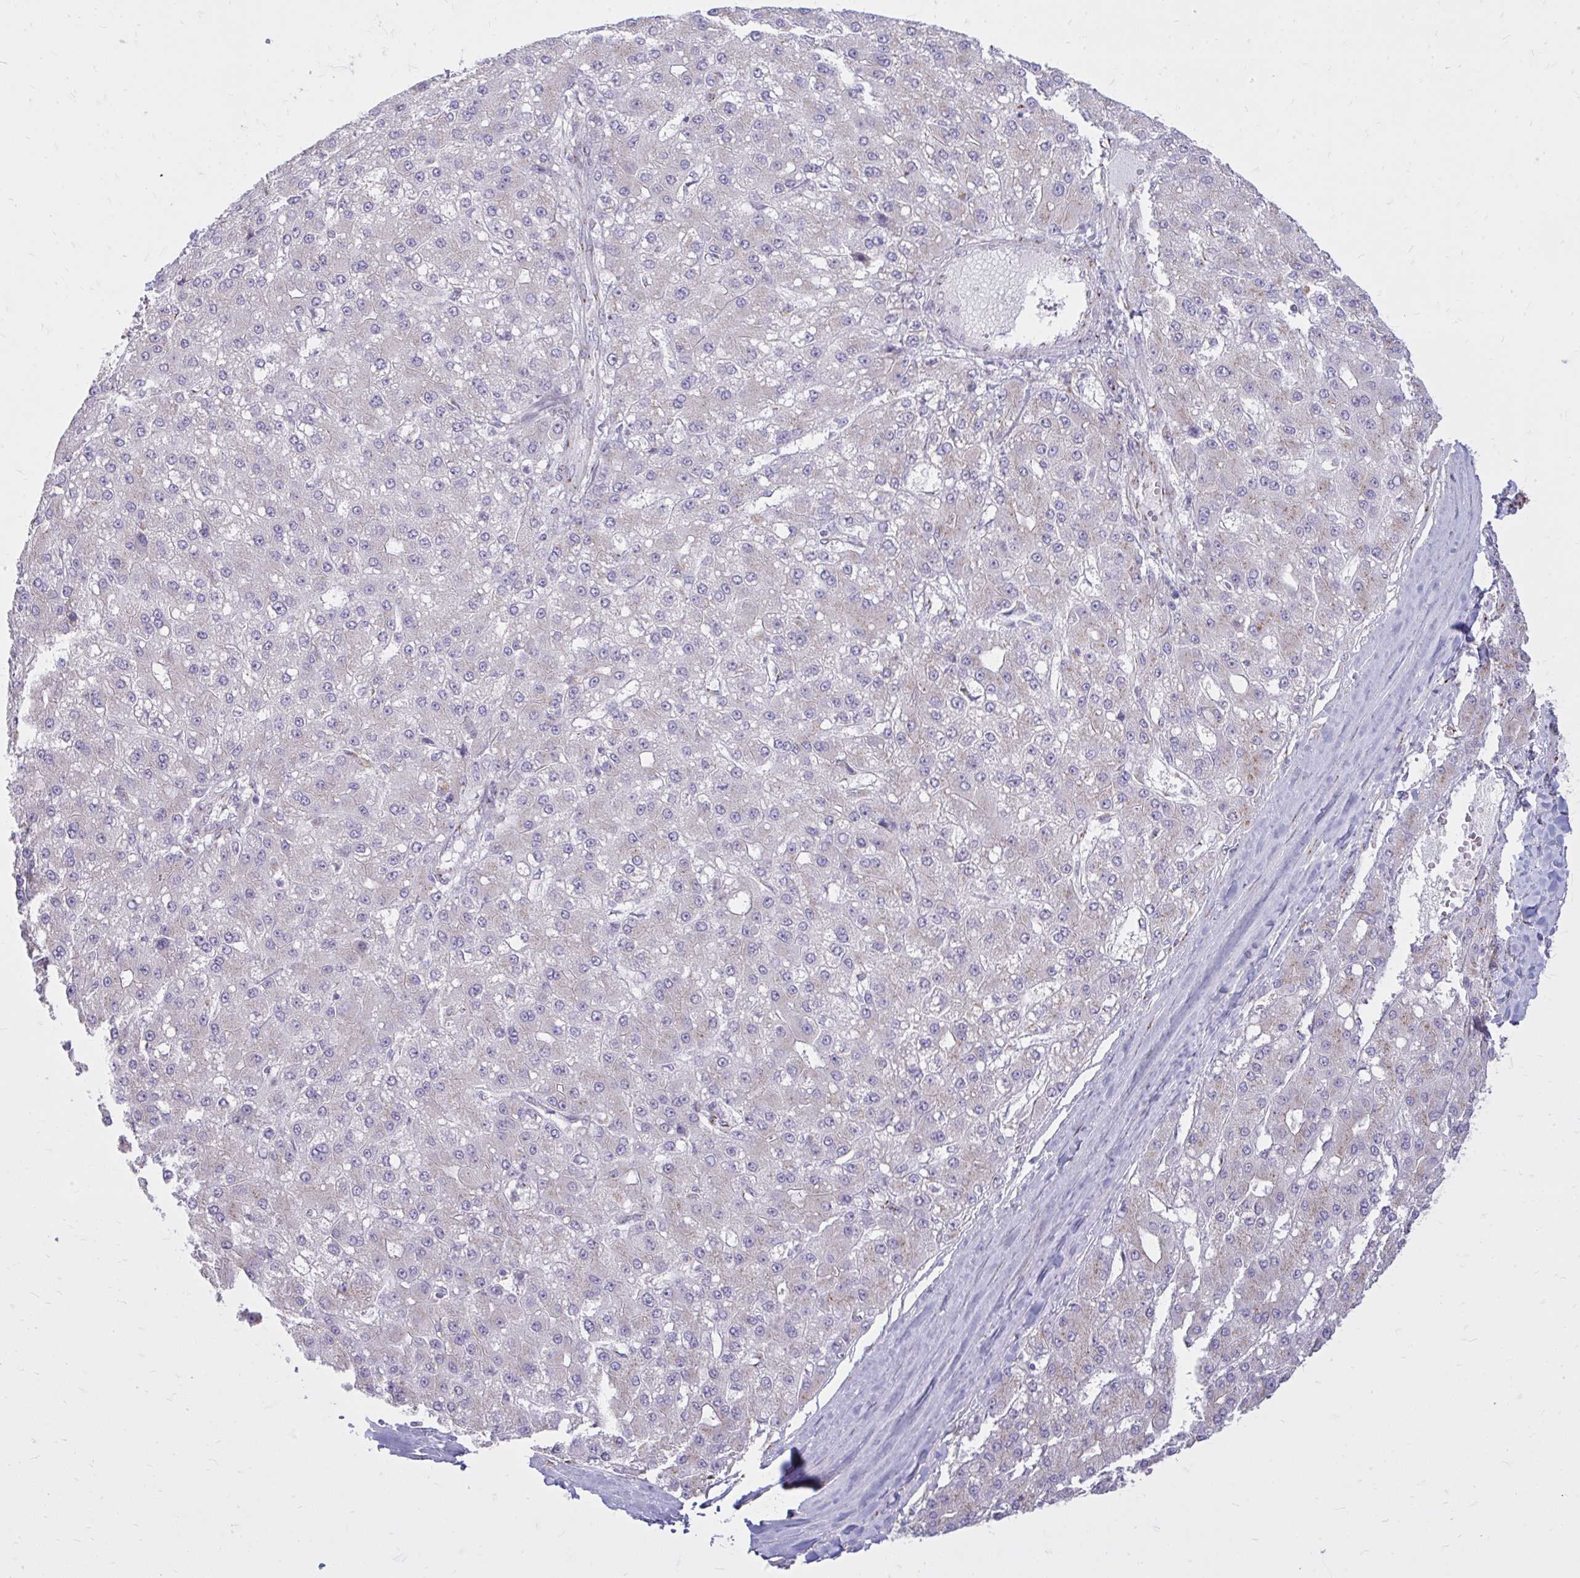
{"staining": {"intensity": "negative", "quantity": "none", "location": "none"}, "tissue": "liver cancer", "cell_type": "Tumor cells", "image_type": "cancer", "snomed": [{"axis": "morphology", "description": "Carcinoma, Hepatocellular, NOS"}, {"axis": "topography", "description": "Liver"}], "caption": "Hepatocellular carcinoma (liver) was stained to show a protein in brown. There is no significant expression in tumor cells.", "gene": "RAB6B", "patient": {"sex": "male", "age": 67}}